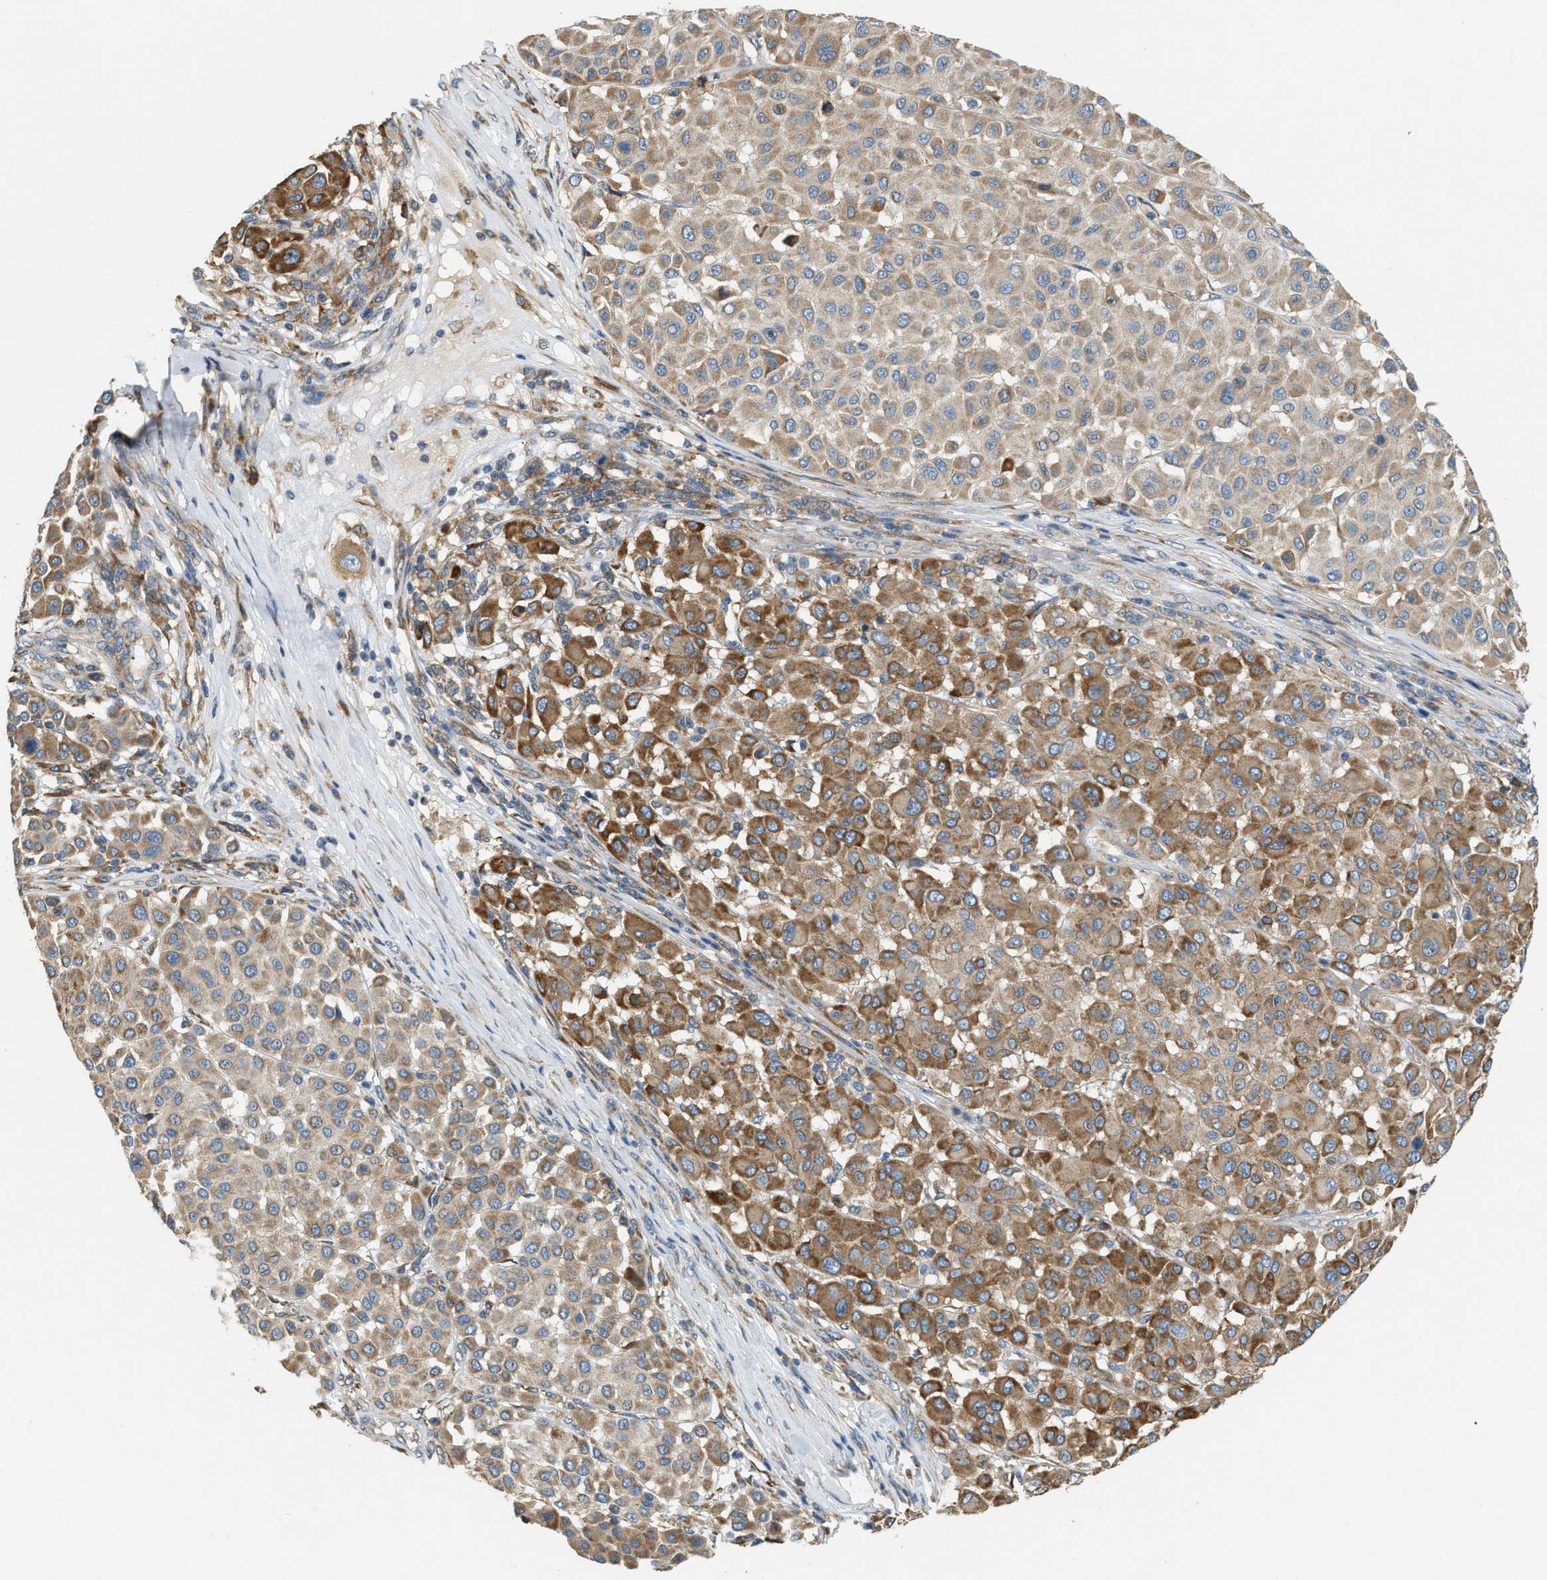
{"staining": {"intensity": "moderate", "quantity": ">75%", "location": "cytoplasmic/membranous"}, "tissue": "melanoma", "cell_type": "Tumor cells", "image_type": "cancer", "snomed": [{"axis": "morphology", "description": "Malignant melanoma, Metastatic site"}, {"axis": "topography", "description": "Soft tissue"}], "caption": "DAB immunohistochemical staining of human malignant melanoma (metastatic site) demonstrates moderate cytoplasmic/membranous protein positivity in approximately >75% of tumor cells.", "gene": "TMEM68", "patient": {"sex": "male", "age": 41}}